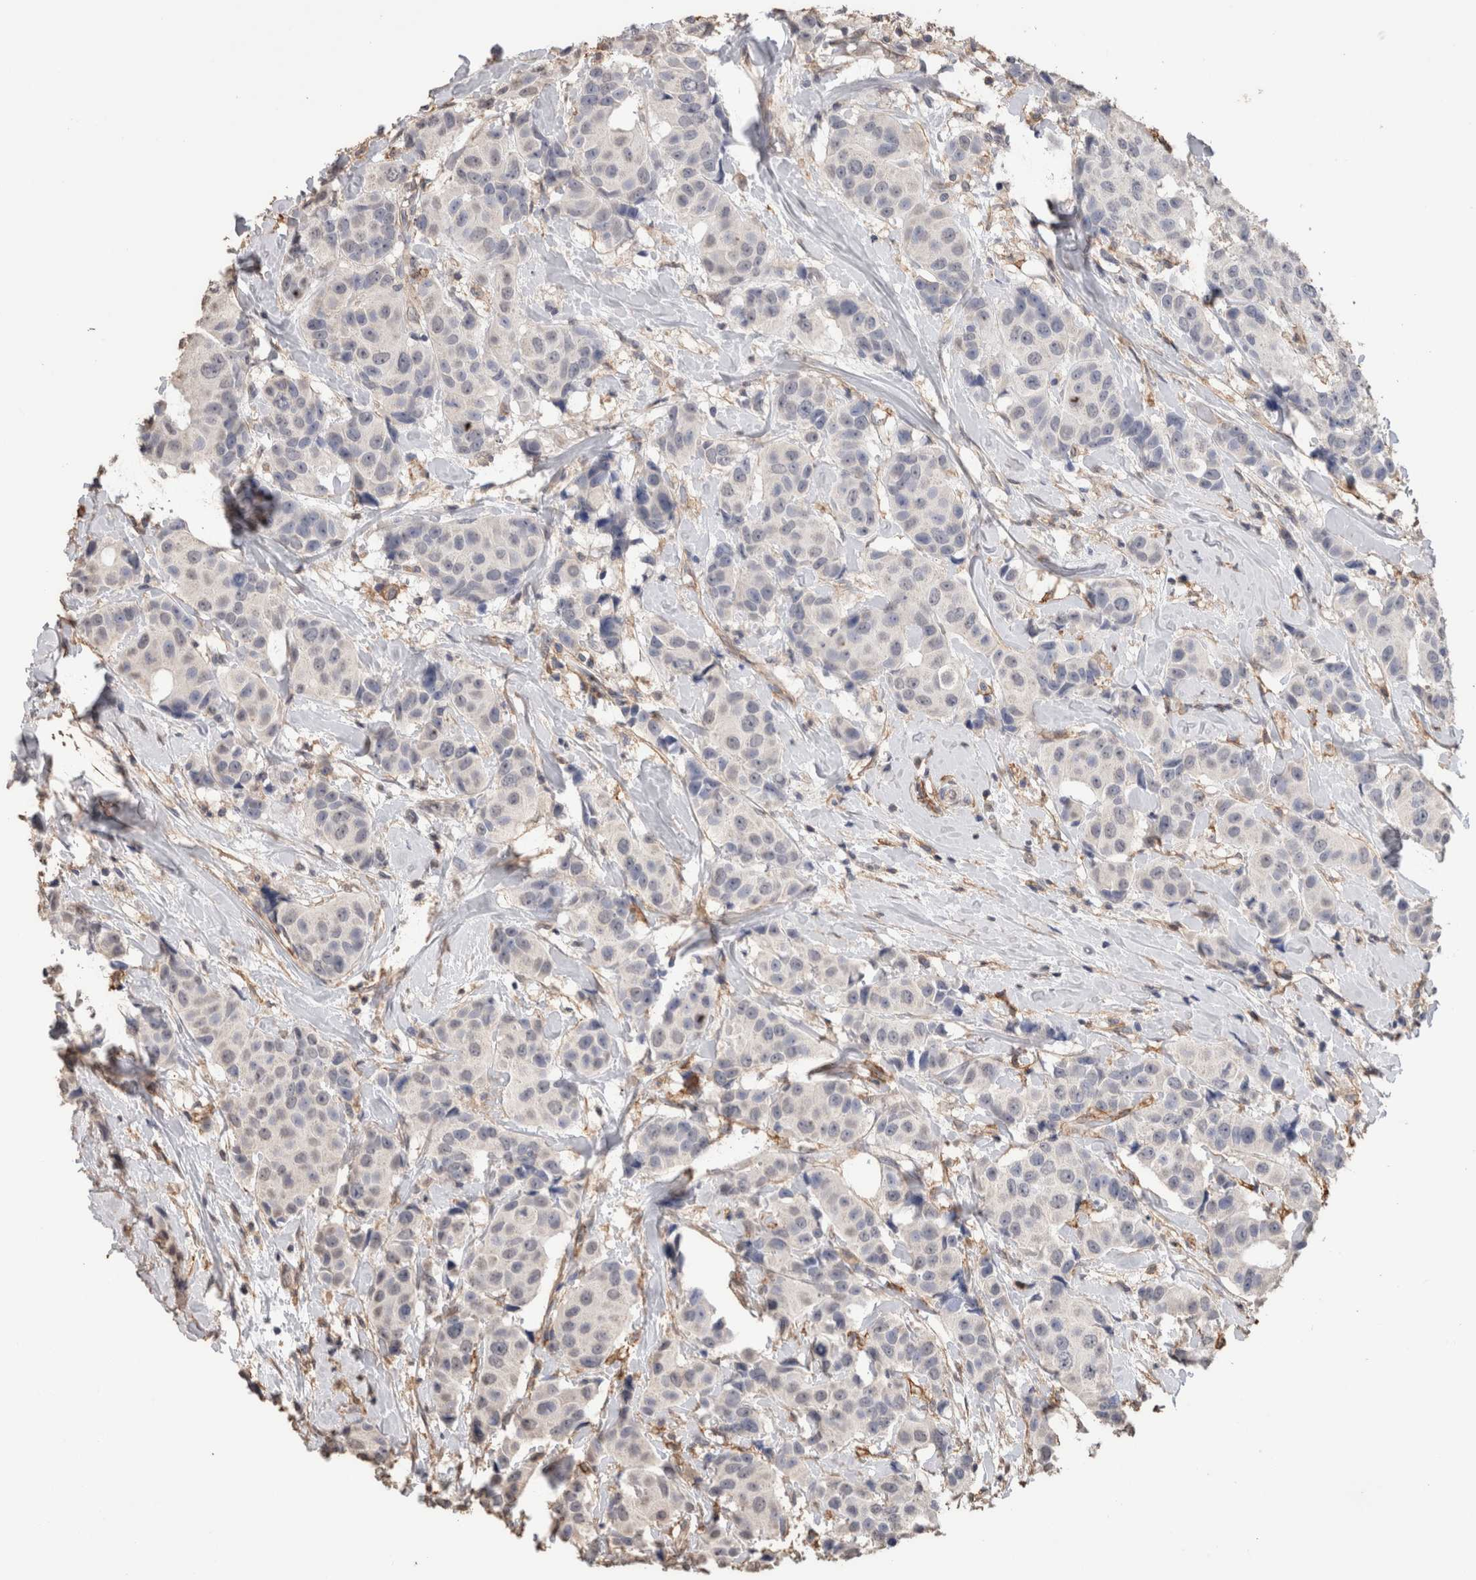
{"staining": {"intensity": "negative", "quantity": "none", "location": "none"}, "tissue": "breast cancer", "cell_type": "Tumor cells", "image_type": "cancer", "snomed": [{"axis": "morphology", "description": "Normal tissue, NOS"}, {"axis": "morphology", "description": "Duct carcinoma"}, {"axis": "topography", "description": "Breast"}], "caption": "There is no significant staining in tumor cells of breast invasive ductal carcinoma.", "gene": "S100A10", "patient": {"sex": "female", "age": 39}}